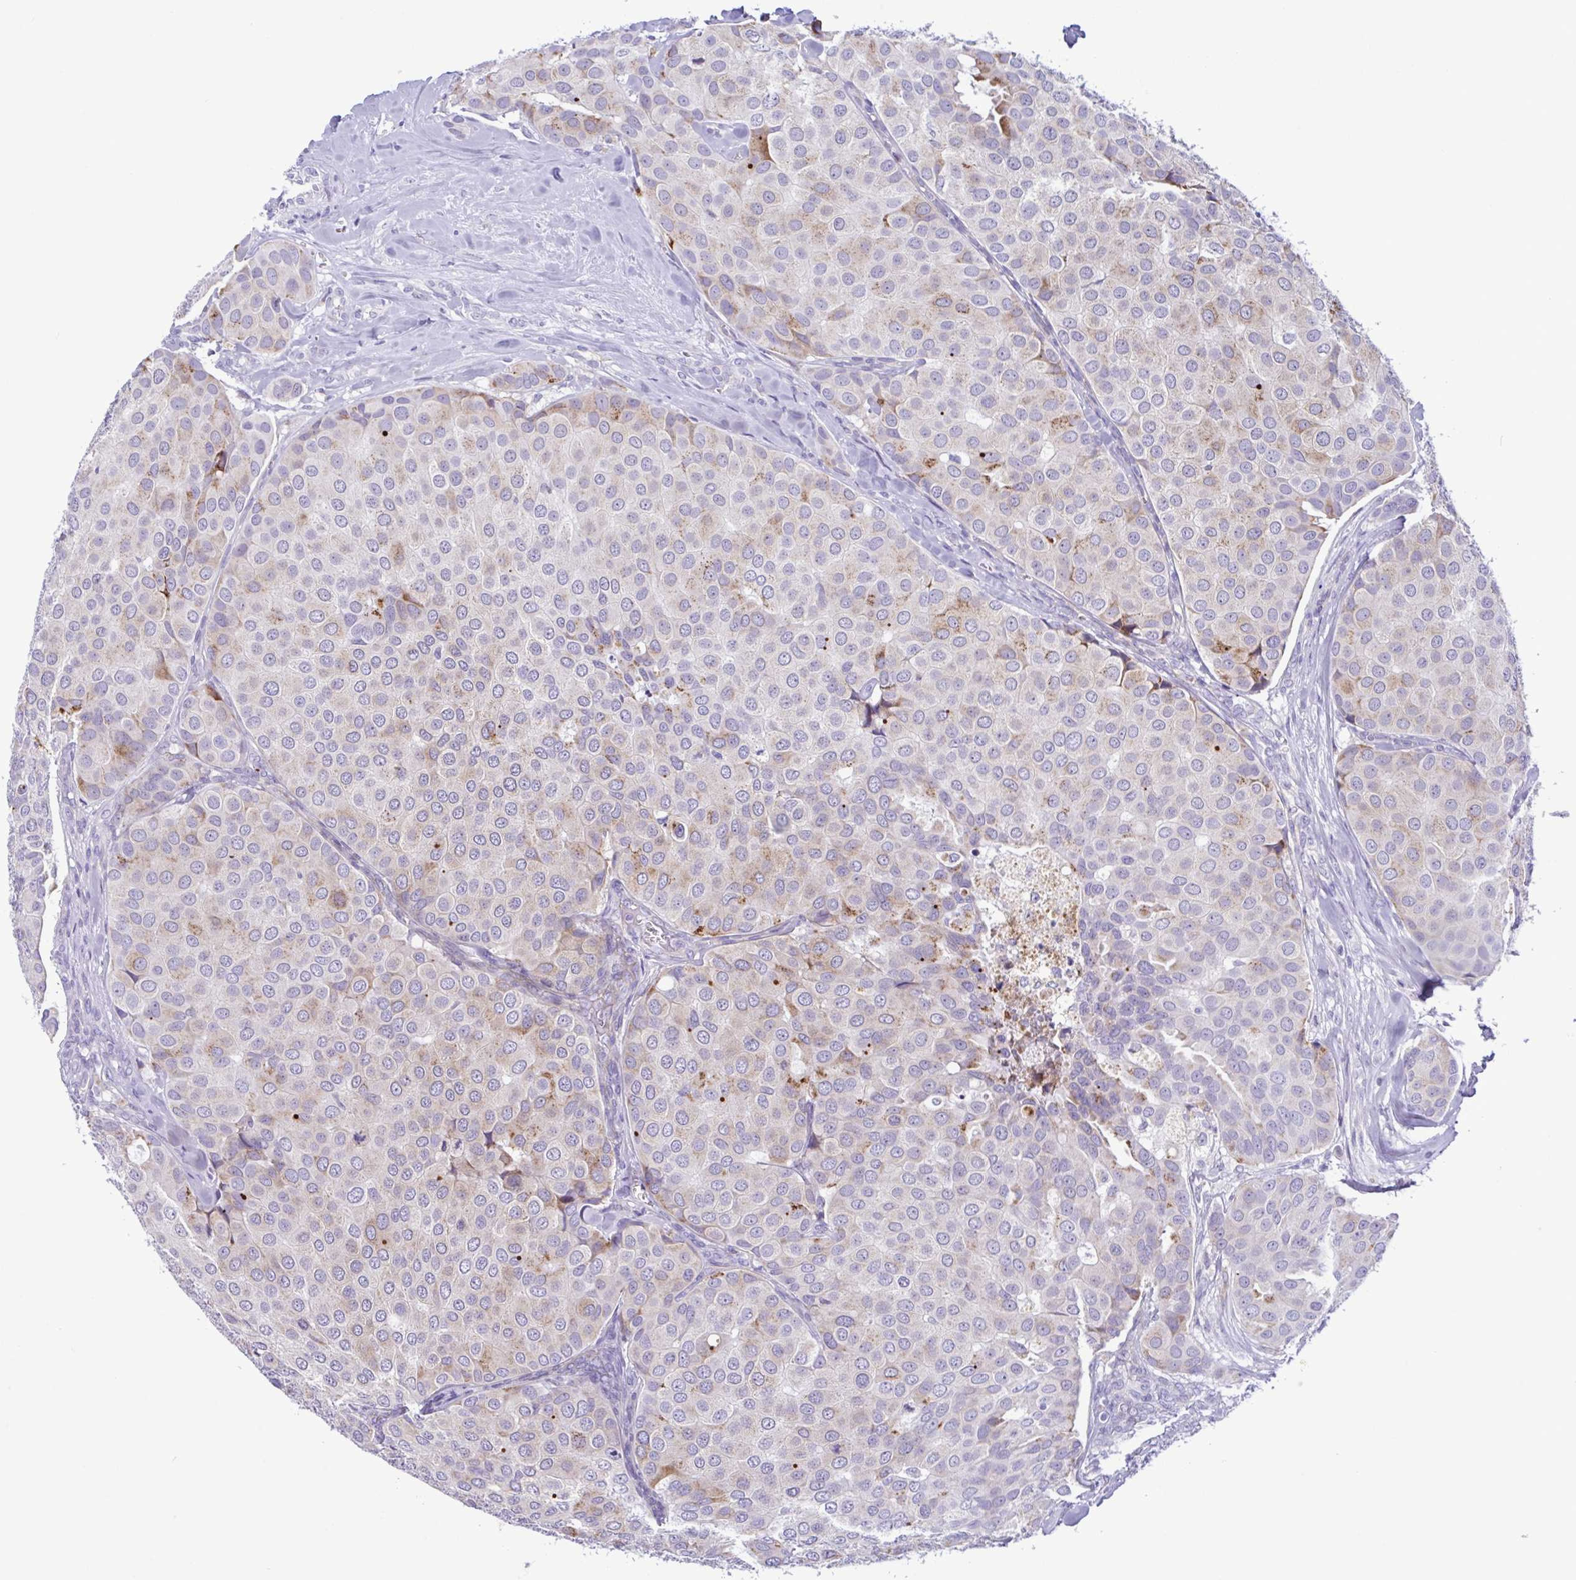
{"staining": {"intensity": "weak", "quantity": "<25%", "location": "cytoplasmic/membranous"}, "tissue": "breast cancer", "cell_type": "Tumor cells", "image_type": "cancer", "snomed": [{"axis": "morphology", "description": "Duct carcinoma"}, {"axis": "topography", "description": "Breast"}], "caption": "Tumor cells show no significant staining in breast invasive ductal carcinoma. The staining is performed using DAB brown chromogen with nuclei counter-stained in using hematoxylin.", "gene": "SREBF1", "patient": {"sex": "female", "age": 70}}